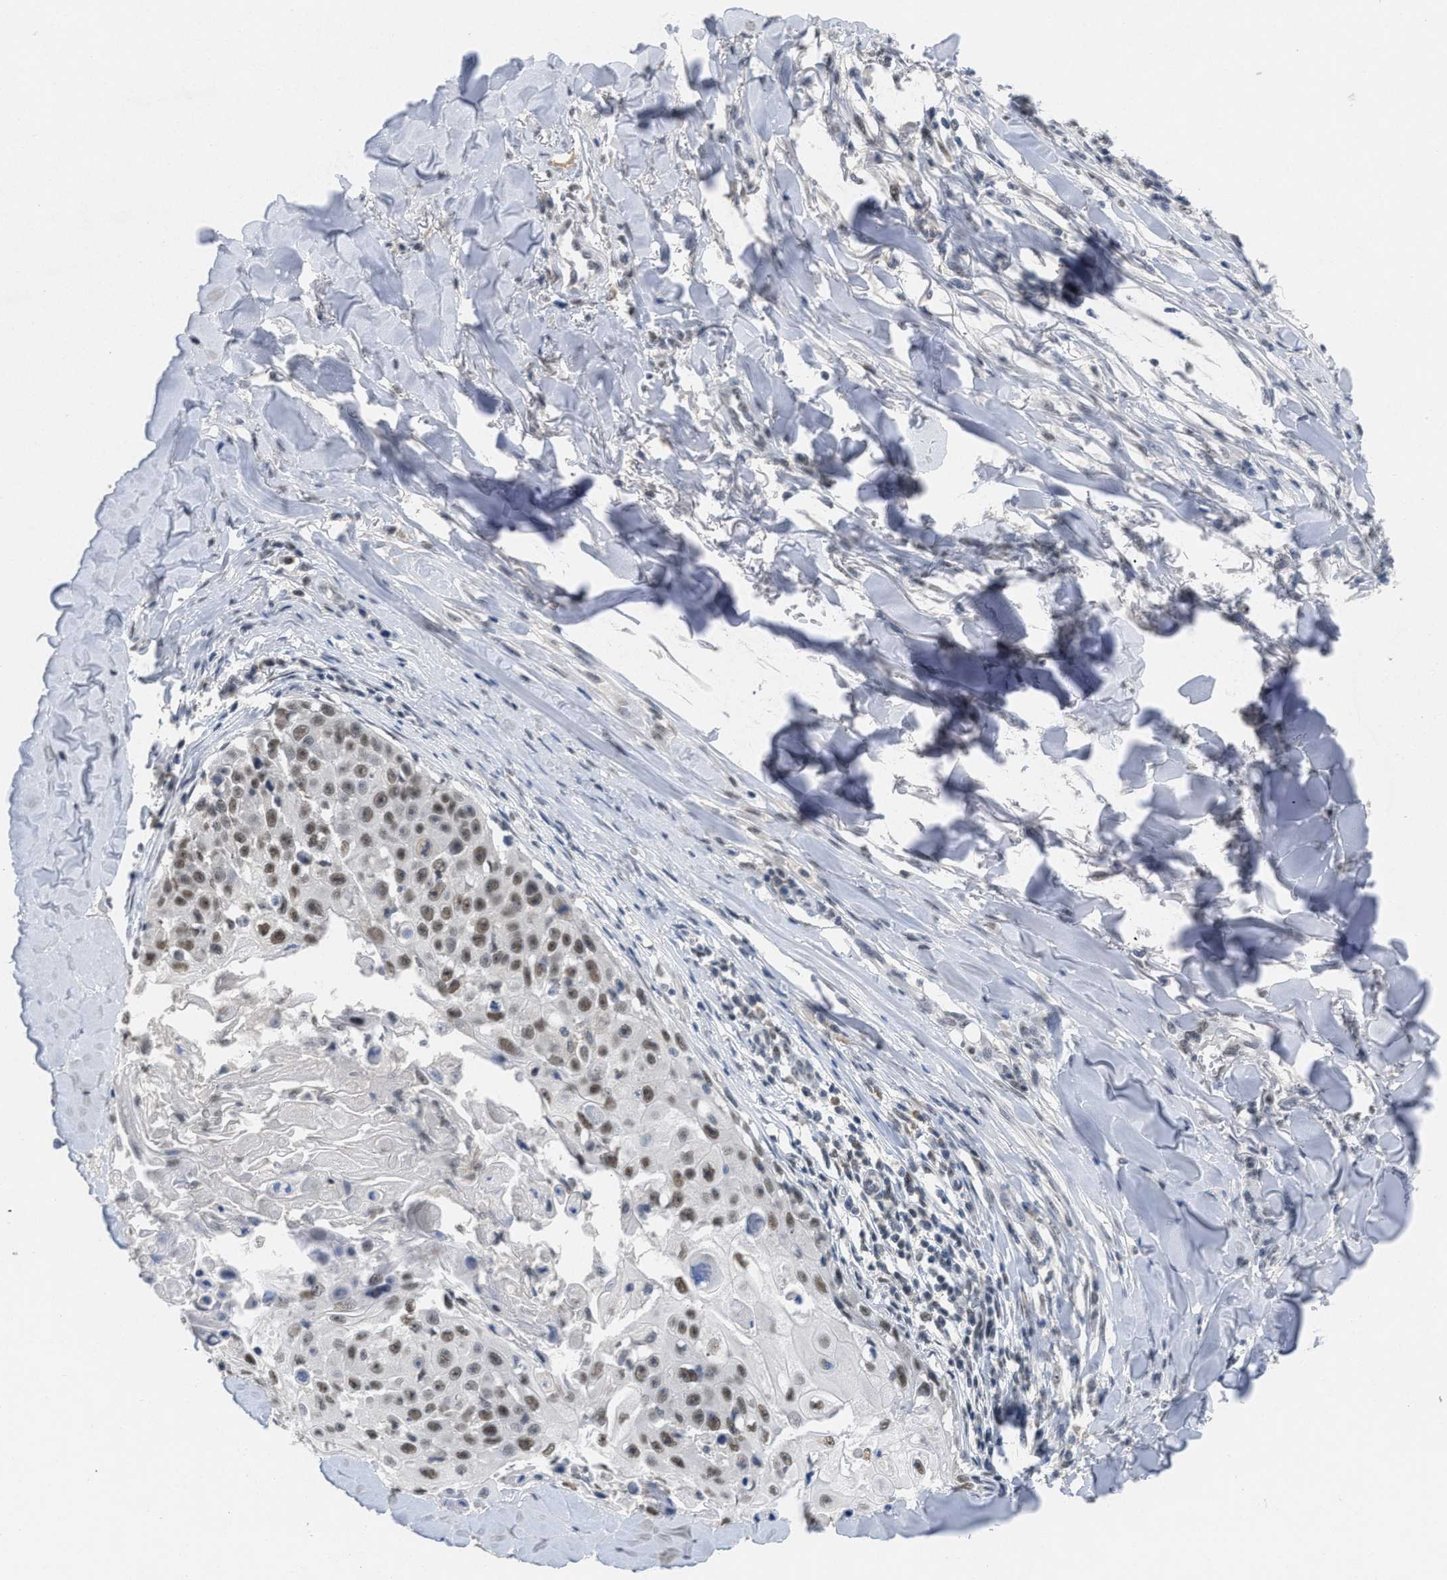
{"staining": {"intensity": "moderate", "quantity": ">75%", "location": "nuclear"}, "tissue": "skin cancer", "cell_type": "Tumor cells", "image_type": "cancer", "snomed": [{"axis": "morphology", "description": "Squamous cell carcinoma, NOS"}, {"axis": "topography", "description": "Skin"}], "caption": "This histopathology image reveals IHC staining of skin cancer (squamous cell carcinoma), with medium moderate nuclear expression in about >75% of tumor cells.", "gene": "GGNBP2", "patient": {"sex": "male", "age": 86}}